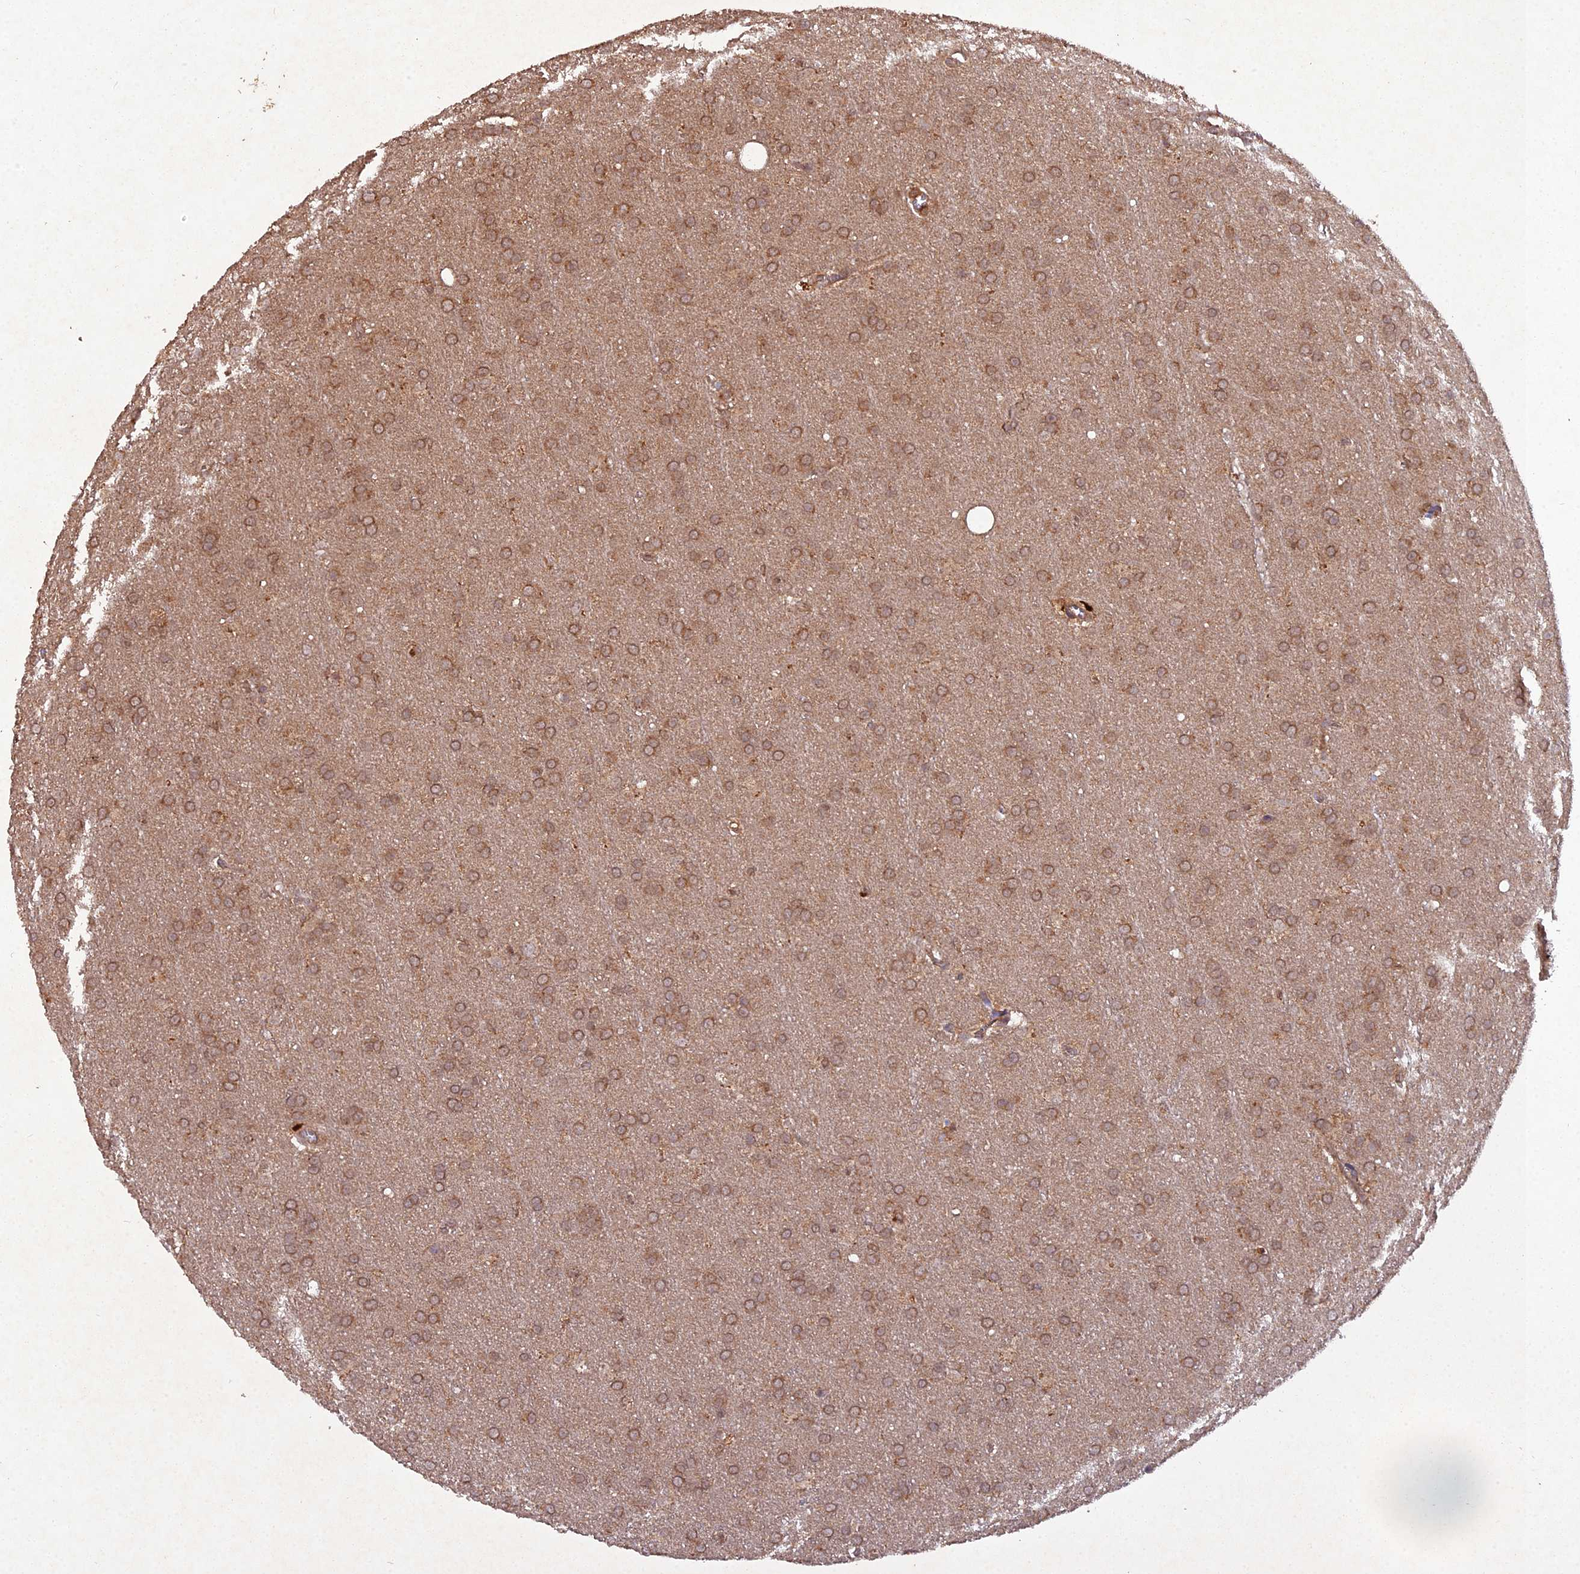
{"staining": {"intensity": "moderate", "quantity": ">75%", "location": "cytoplasmic/membranous"}, "tissue": "glioma", "cell_type": "Tumor cells", "image_type": "cancer", "snomed": [{"axis": "morphology", "description": "Glioma, malignant, Low grade"}, {"axis": "topography", "description": "Brain"}], "caption": "High-magnification brightfield microscopy of malignant glioma (low-grade) stained with DAB (3,3'-diaminobenzidine) (brown) and counterstained with hematoxylin (blue). tumor cells exhibit moderate cytoplasmic/membranous staining is seen in about>75% of cells. (DAB IHC, brown staining for protein, blue staining for nuclei).", "gene": "TMEM258", "patient": {"sex": "female", "age": 32}}